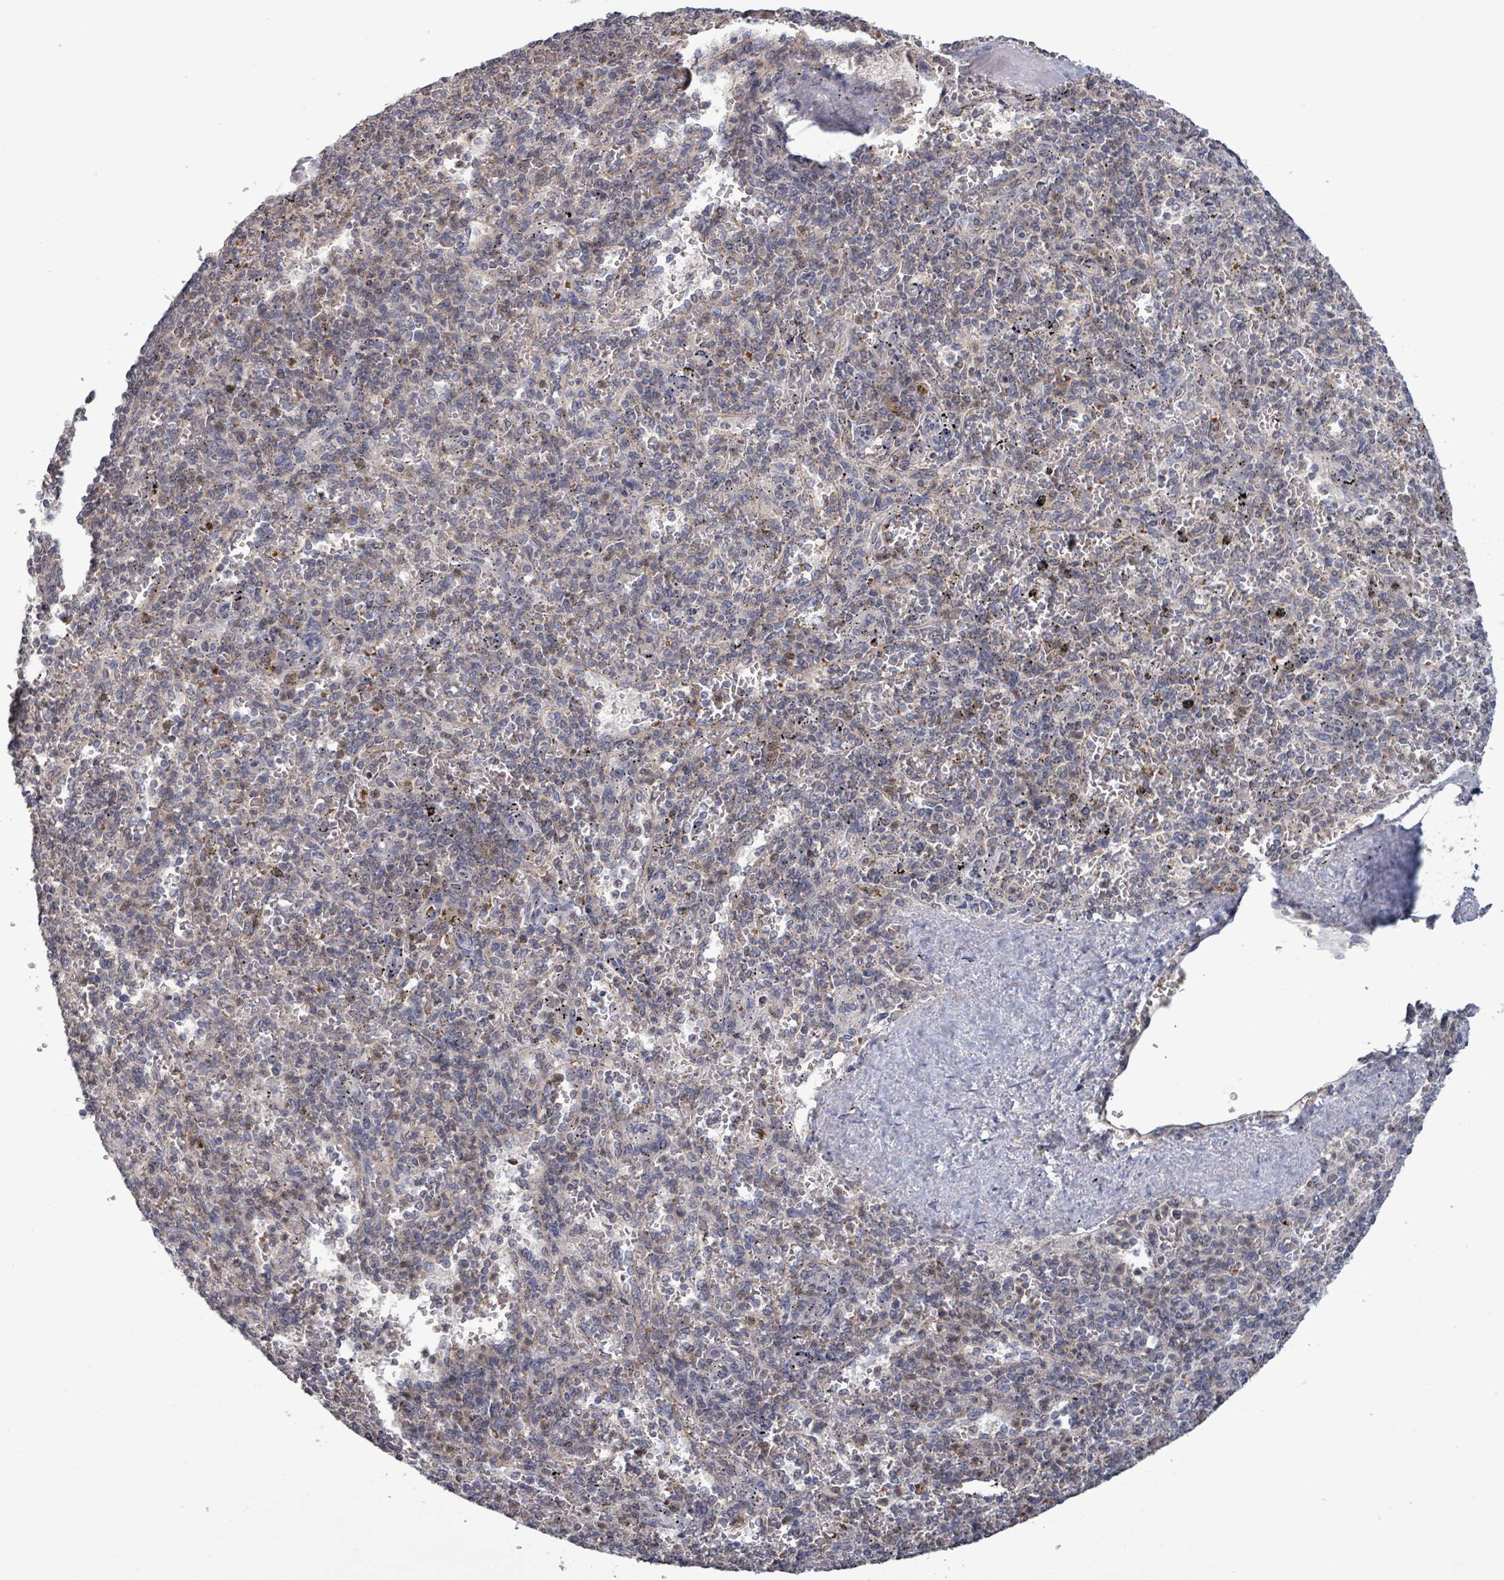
{"staining": {"intensity": "negative", "quantity": "none", "location": "none"}, "tissue": "spleen", "cell_type": "Cells in red pulp", "image_type": "normal", "snomed": [{"axis": "morphology", "description": "Normal tissue, NOS"}, {"axis": "topography", "description": "Spleen"}], "caption": "This histopathology image is of benign spleen stained with immunohistochemistry (IHC) to label a protein in brown with the nuclei are counter-stained blue. There is no staining in cells in red pulp.", "gene": "GRM8", "patient": {"sex": "male", "age": 82}}